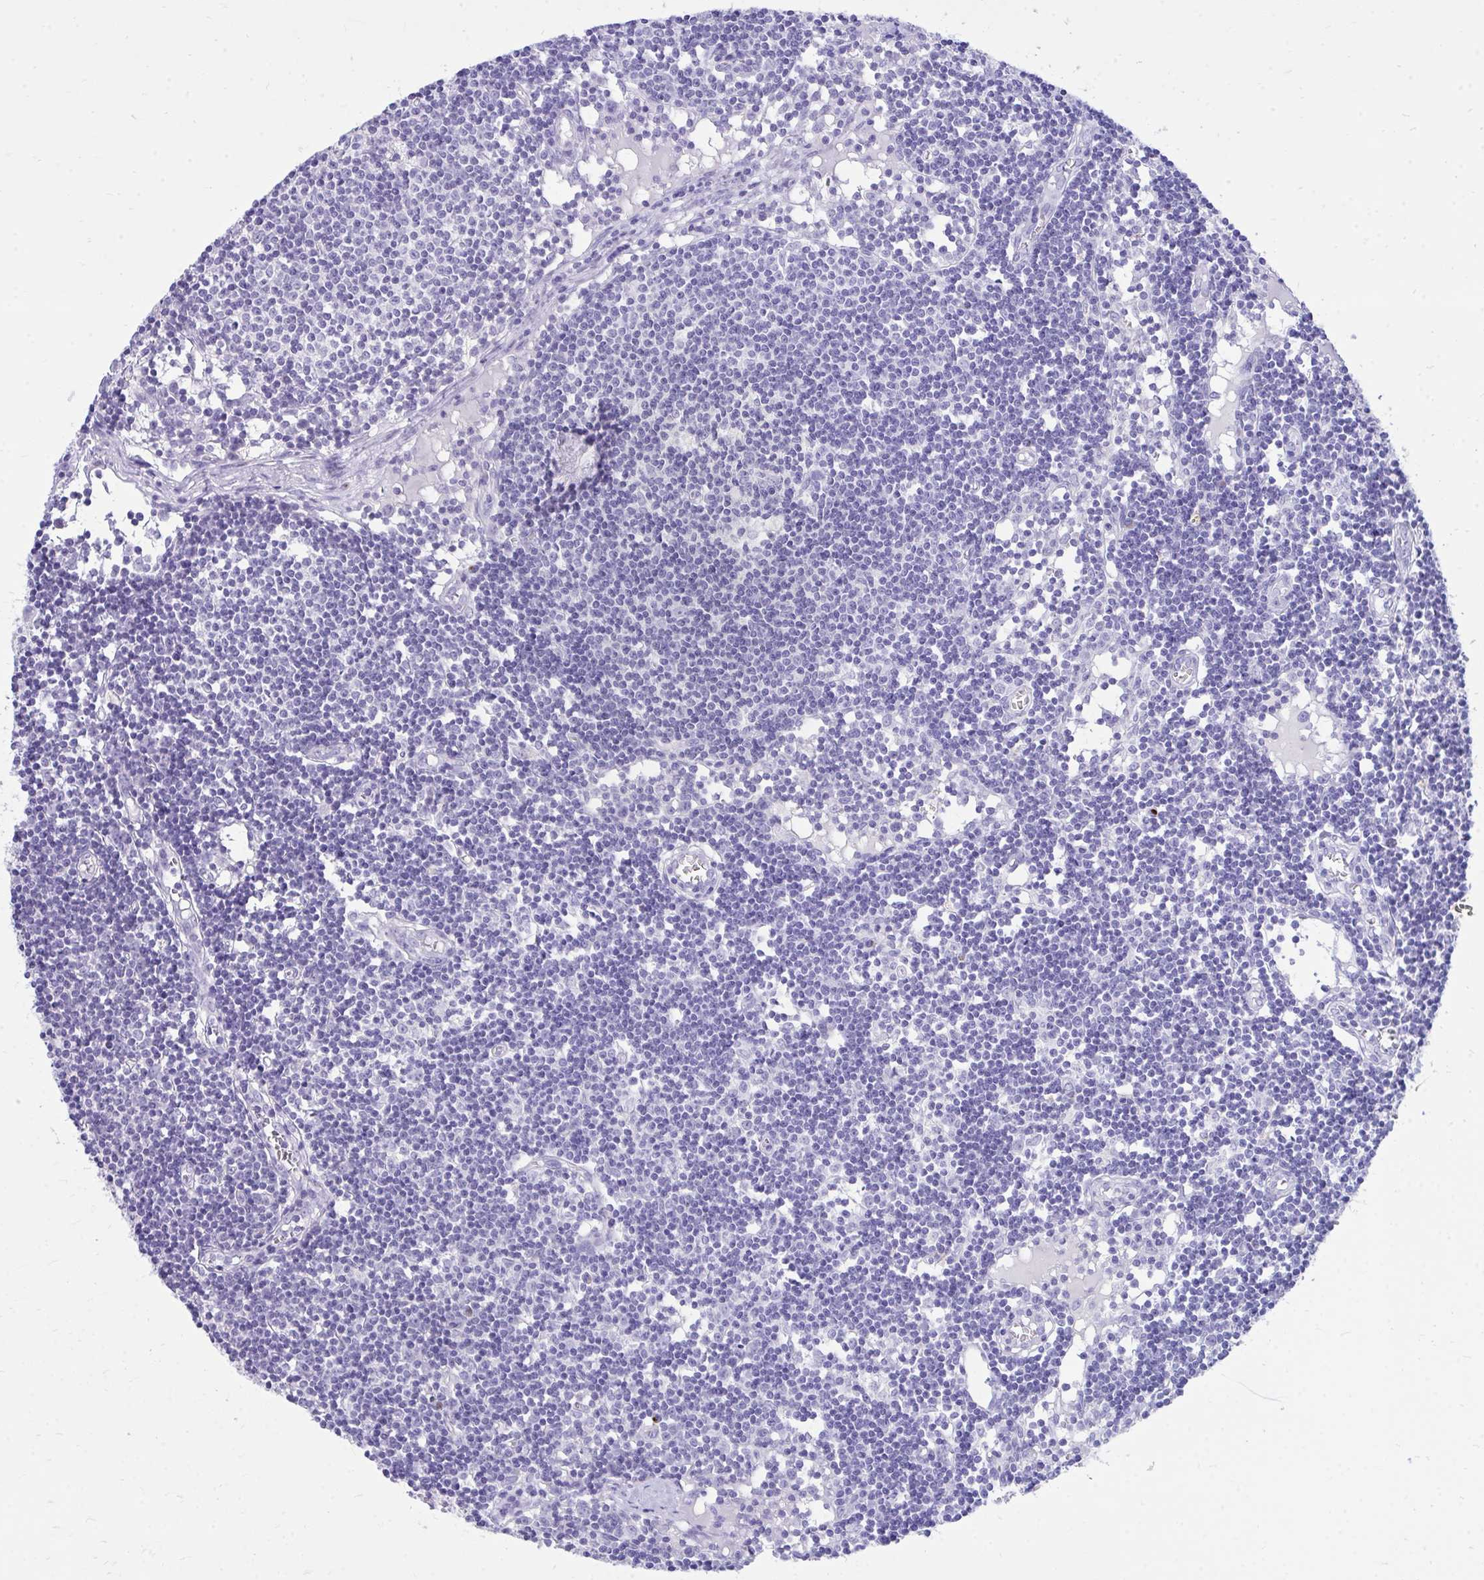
{"staining": {"intensity": "negative", "quantity": "none", "location": "none"}, "tissue": "lymph node", "cell_type": "Germinal center cells", "image_type": "normal", "snomed": [{"axis": "morphology", "description": "Normal tissue, NOS"}, {"axis": "topography", "description": "Lymph node"}], "caption": "The immunohistochemistry photomicrograph has no significant staining in germinal center cells of lymph node.", "gene": "ANKDD1B", "patient": {"sex": "female", "age": 11}}